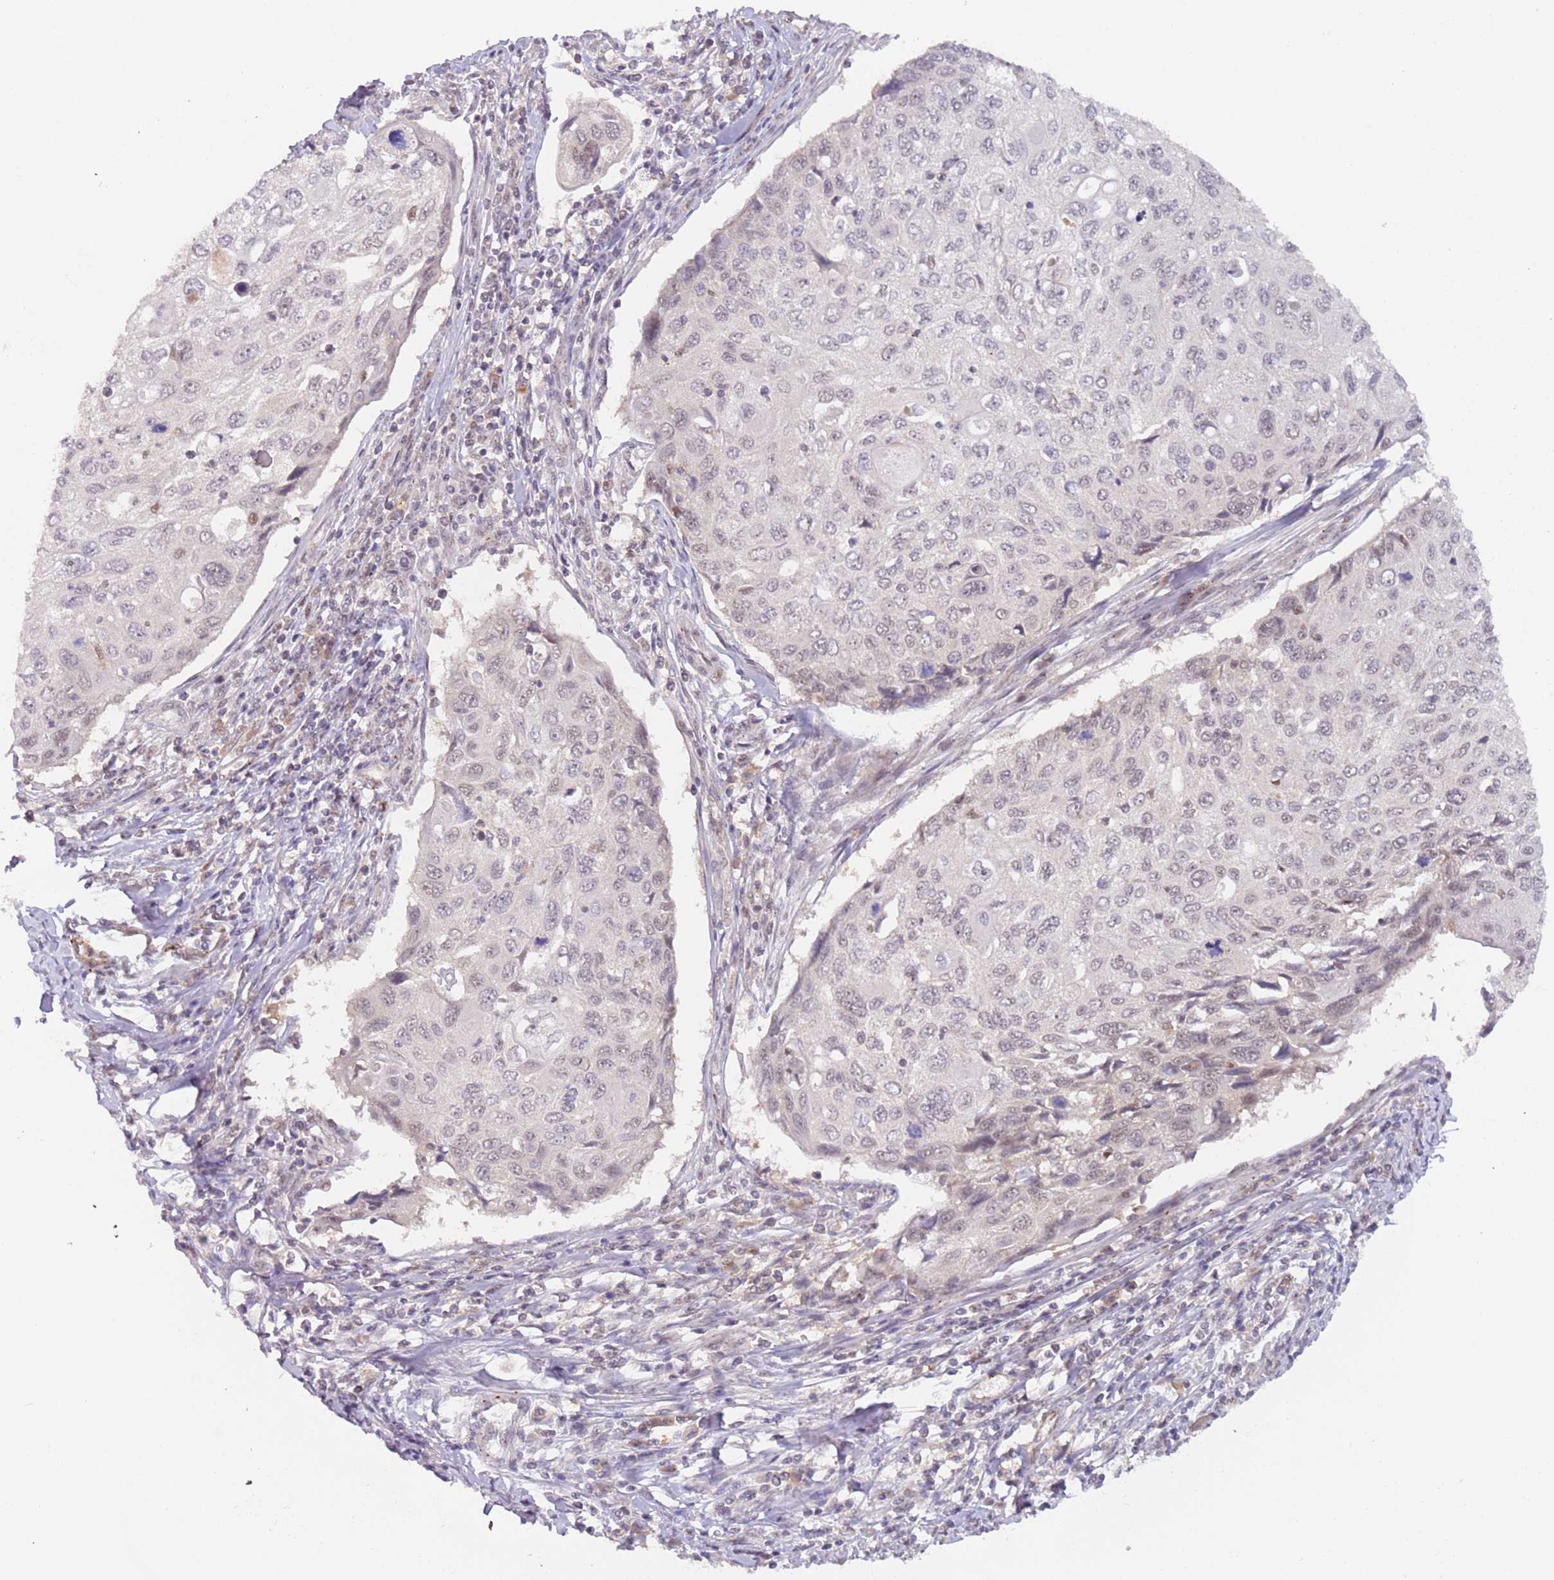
{"staining": {"intensity": "negative", "quantity": "none", "location": "none"}, "tissue": "cervical cancer", "cell_type": "Tumor cells", "image_type": "cancer", "snomed": [{"axis": "morphology", "description": "Squamous cell carcinoma, NOS"}, {"axis": "topography", "description": "Cervix"}], "caption": "IHC histopathology image of human cervical squamous cell carcinoma stained for a protein (brown), which displays no expression in tumor cells.", "gene": "RFXANK", "patient": {"sex": "female", "age": 70}}